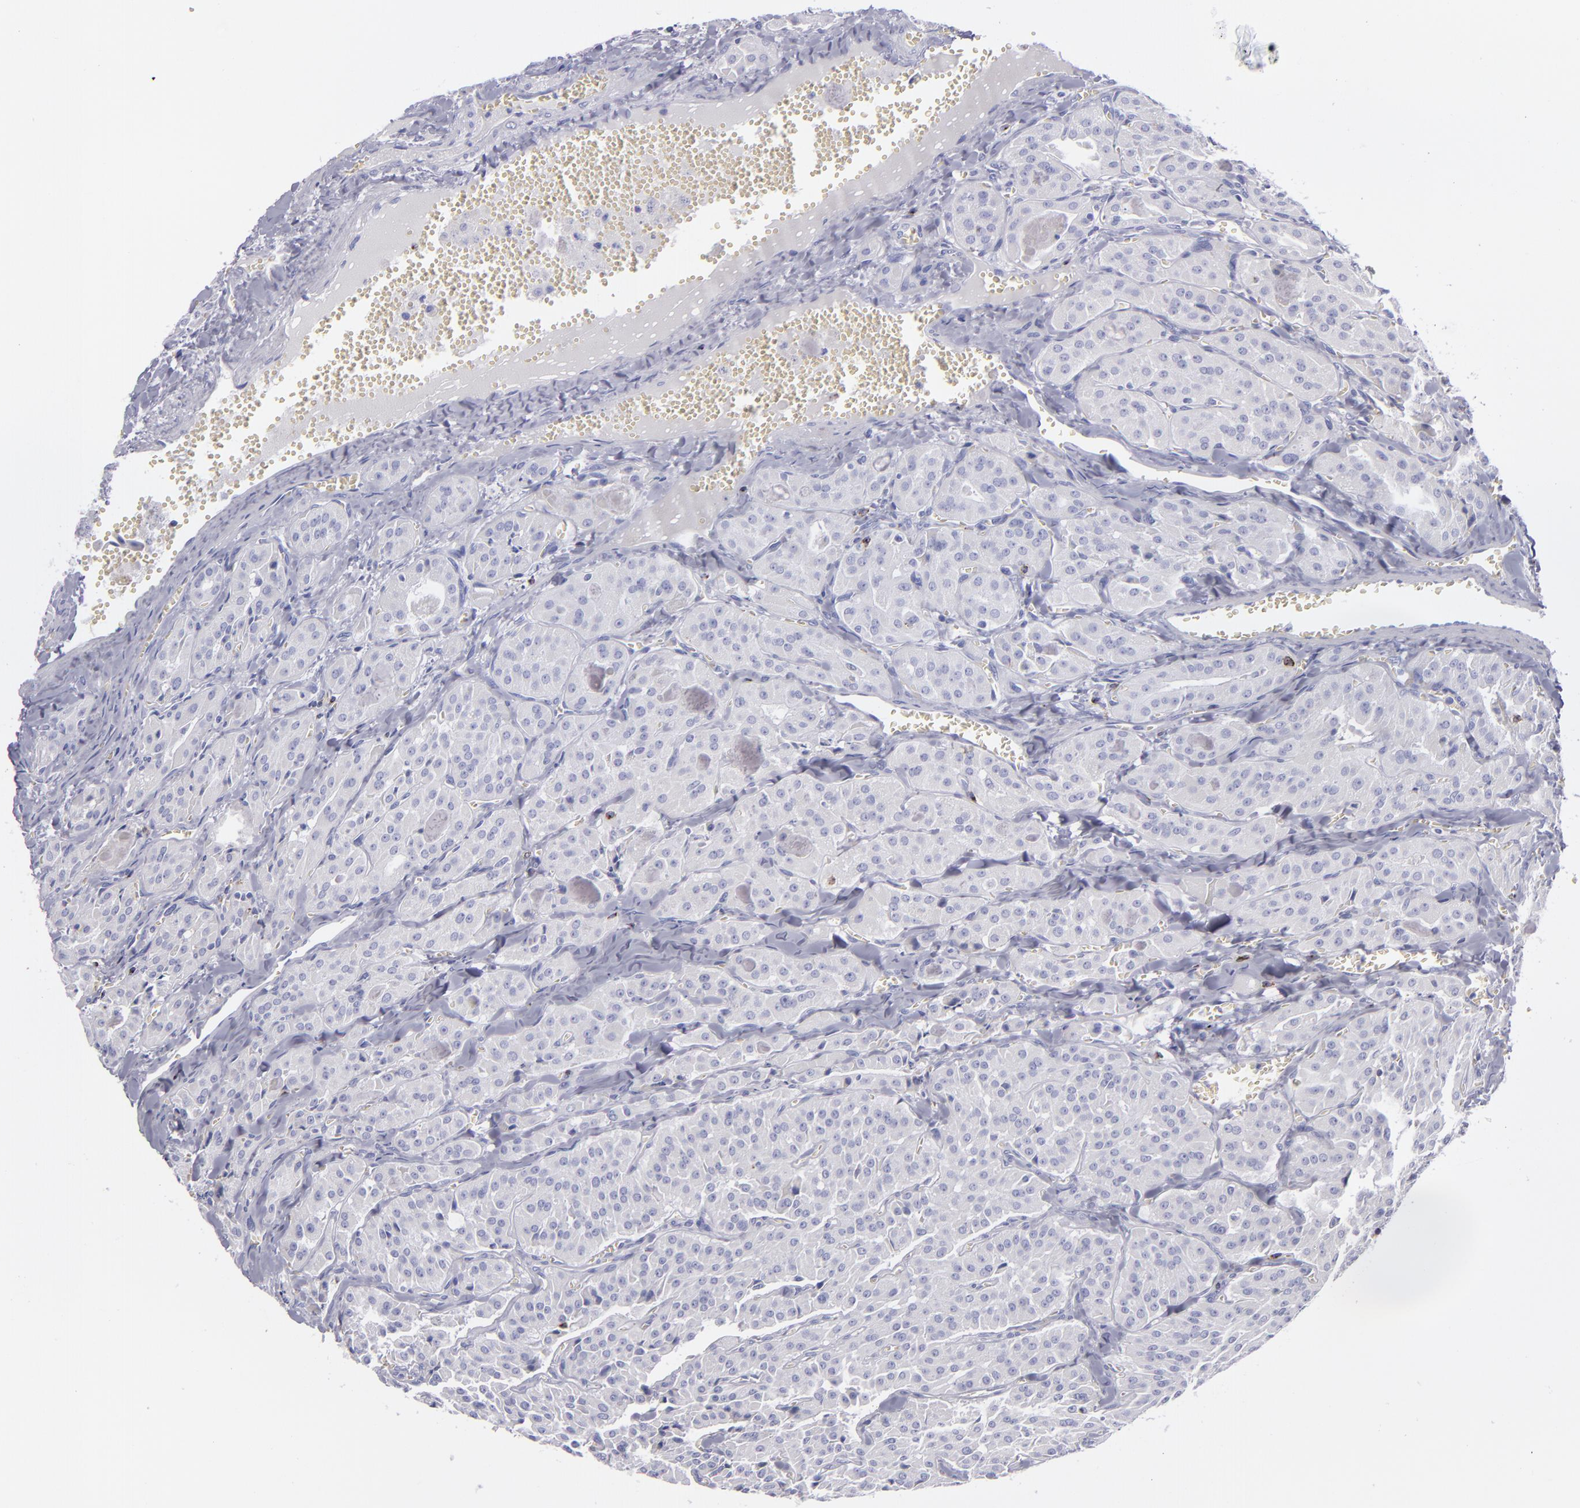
{"staining": {"intensity": "negative", "quantity": "none", "location": "none"}, "tissue": "thyroid cancer", "cell_type": "Tumor cells", "image_type": "cancer", "snomed": [{"axis": "morphology", "description": "Carcinoma, NOS"}, {"axis": "topography", "description": "Thyroid gland"}], "caption": "DAB (3,3'-diaminobenzidine) immunohistochemical staining of human thyroid carcinoma demonstrates no significant positivity in tumor cells. (Stains: DAB (3,3'-diaminobenzidine) IHC with hematoxylin counter stain, Microscopy: brightfield microscopy at high magnification).", "gene": "CD2", "patient": {"sex": "male", "age": 76}}